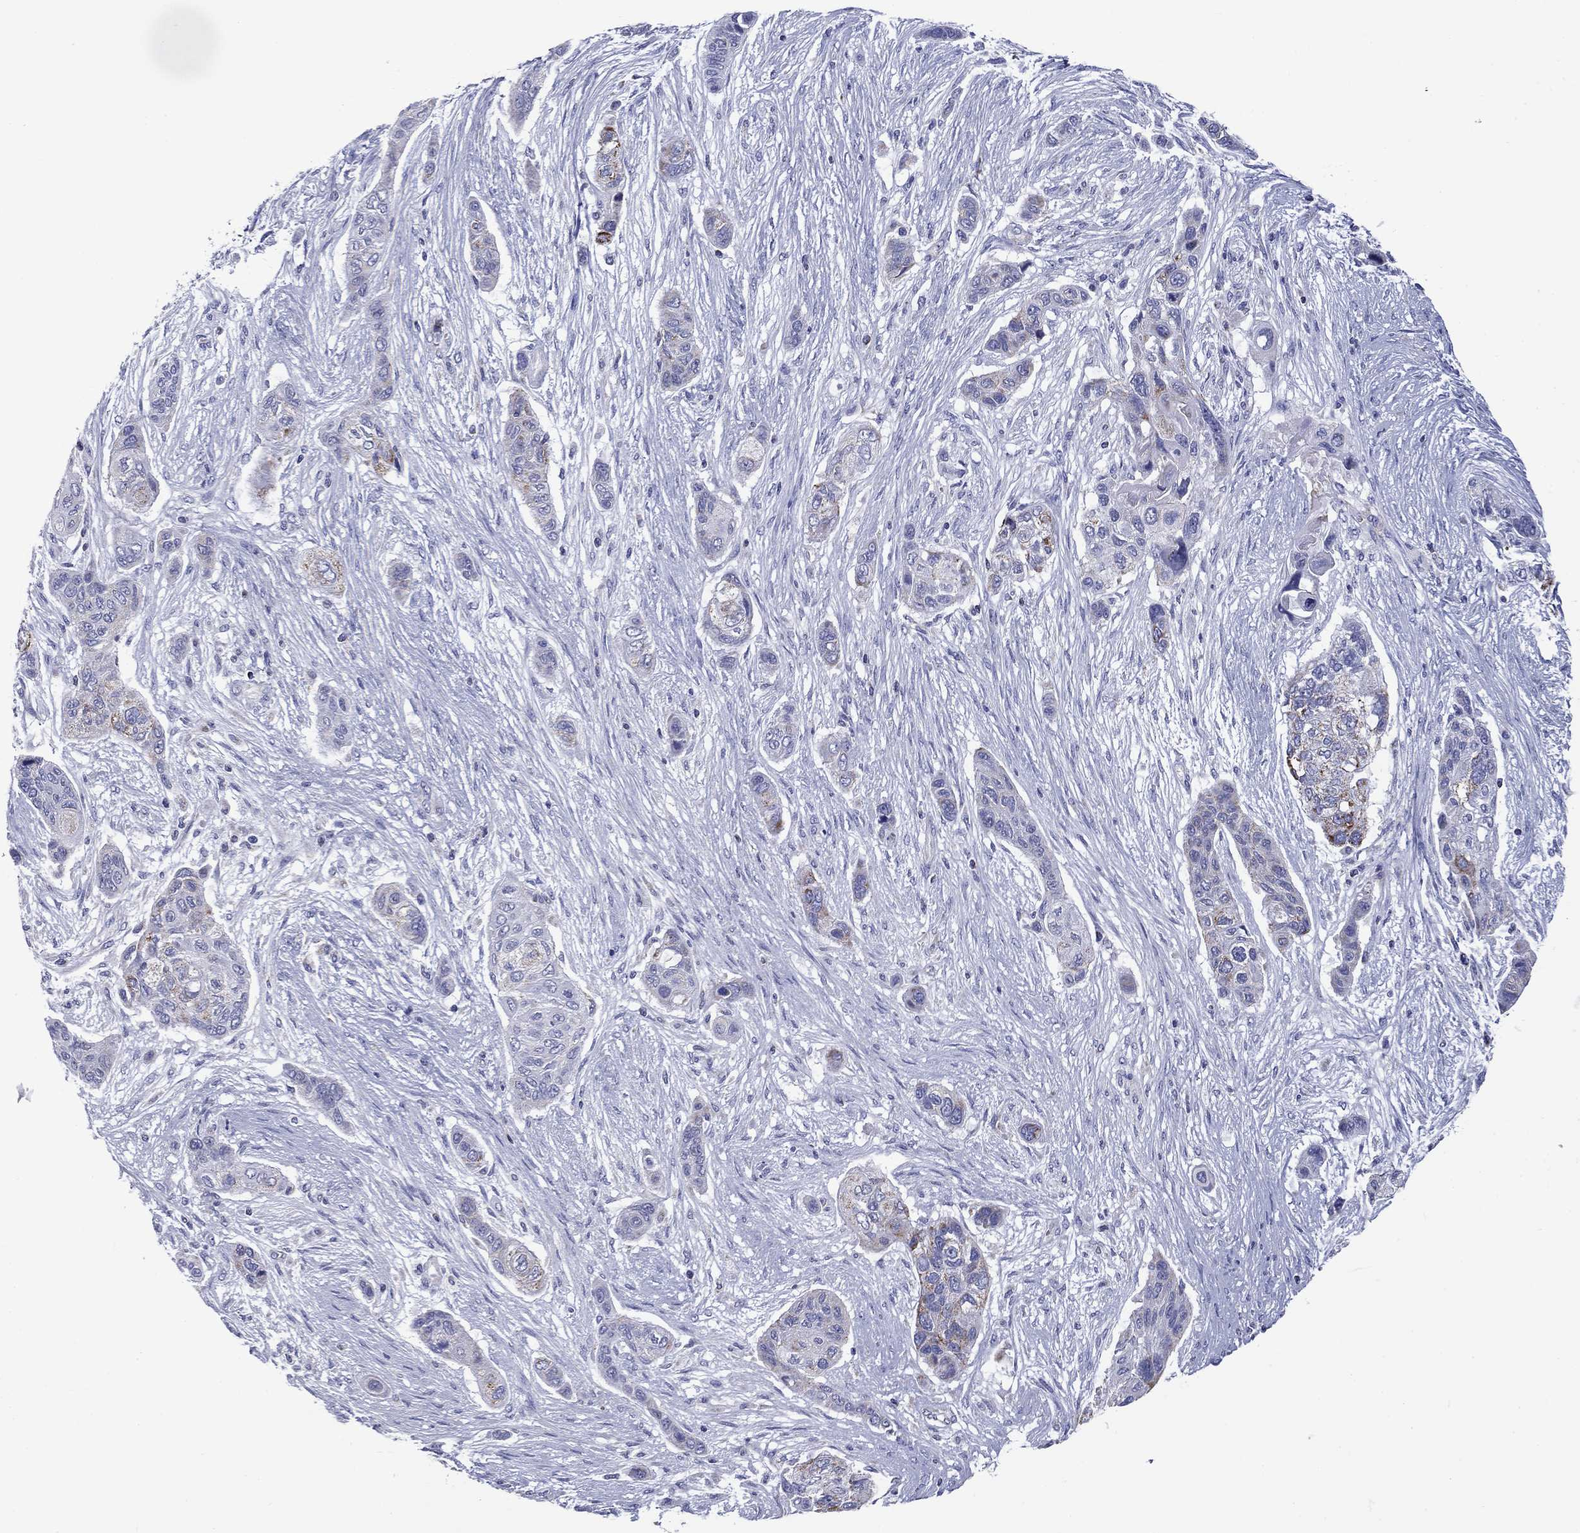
{"staining": {"intensity": "moderate", "quantity": "<25%", "location": "cytoplasmic/membranous"}, "tissue": "lung cancer", "cell_type": "Tumor cells", "image_type": "cancer", "snomed": [{"axis": "morphology", "description": "Squamous cell carcinoma, NOS"}, {"axis": "topography", "description": "Lung"}], "caption": "Immunohistochemical staining of human lung cancer (squamous cell carcinoma) displays low levels of moderate cytoplasmic/membranous expression in approximately <25% of tumor cells.", "gene": "ACADSB", "patient": {"sex": "male", "age": 69}}